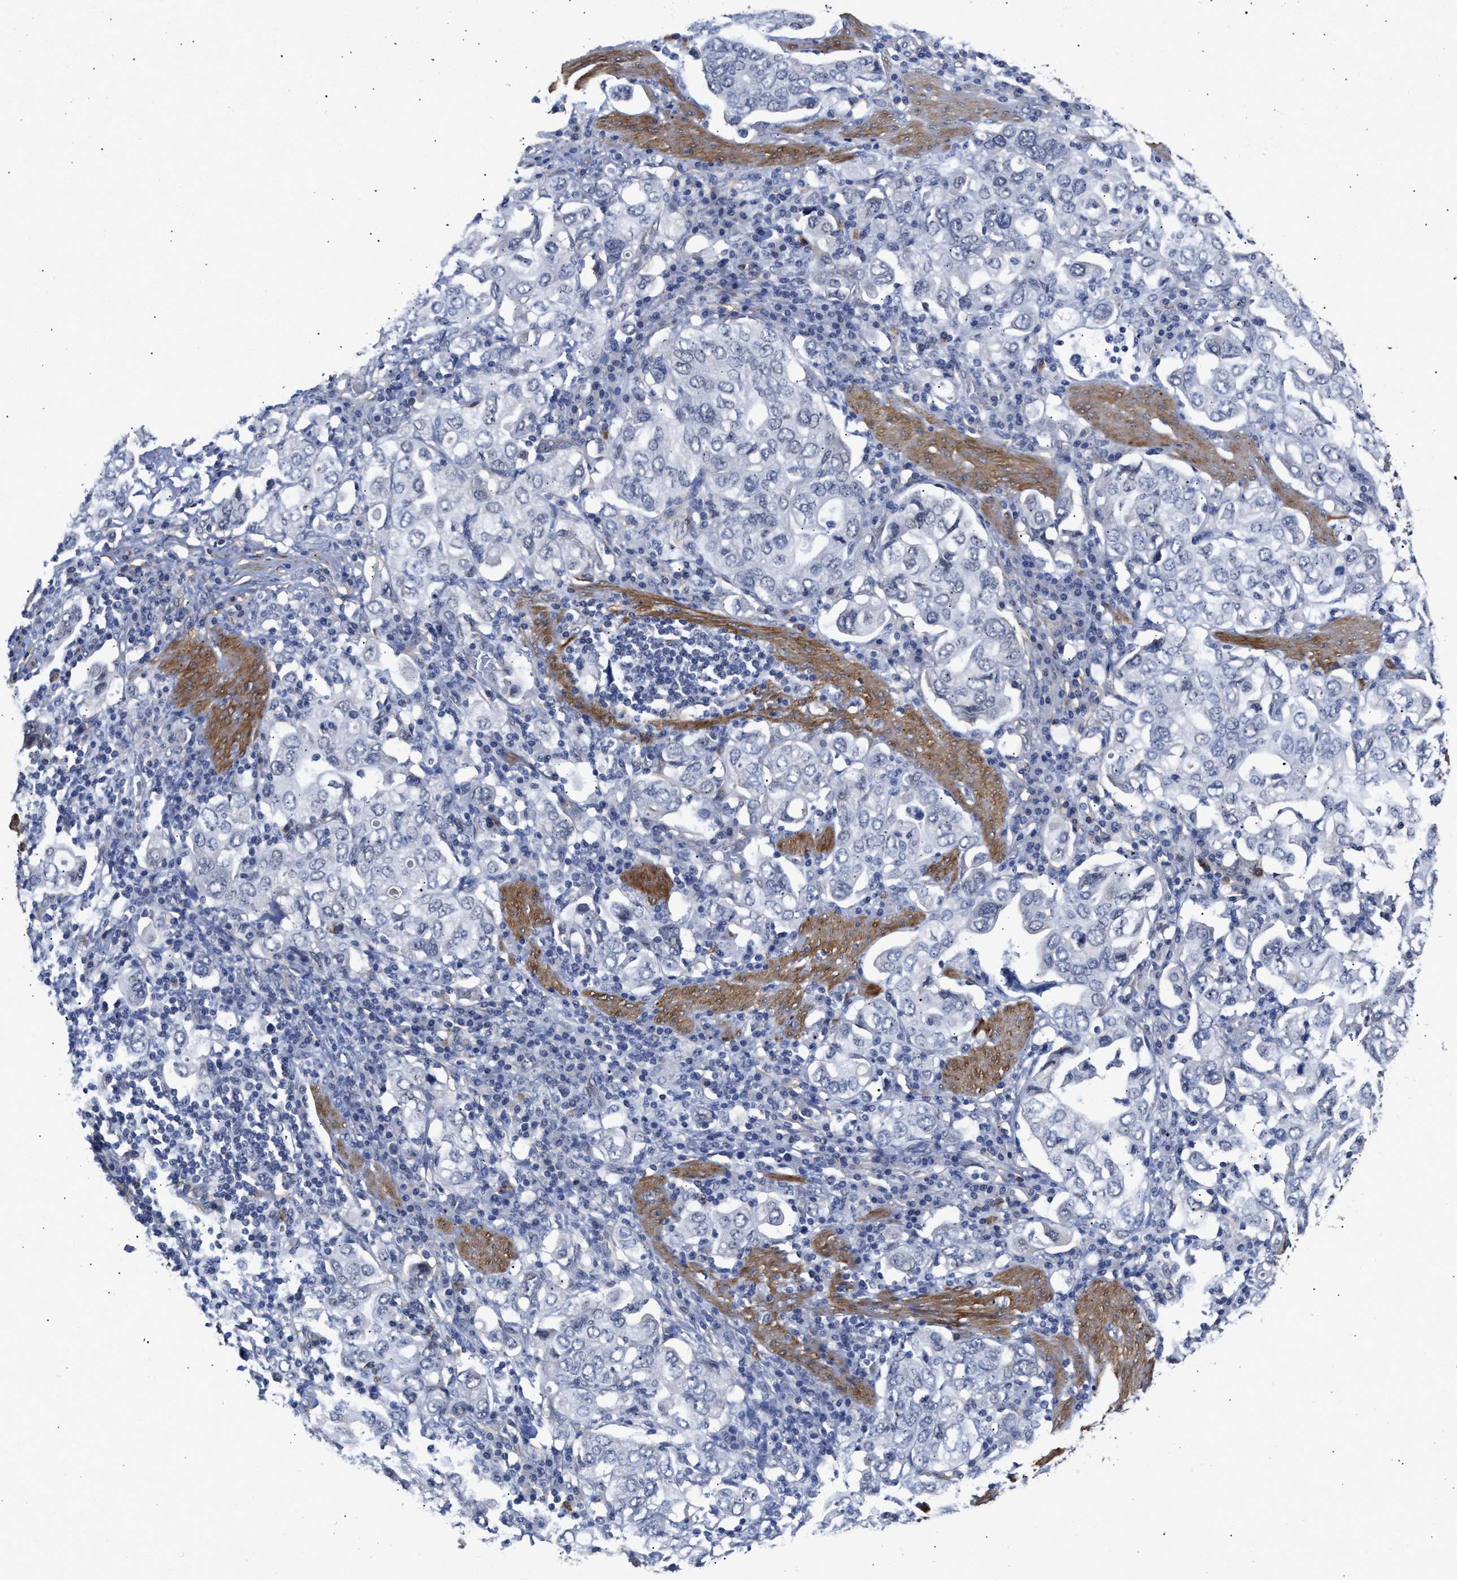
{"staining": {"intensity": "negative", "quantity": "none", "location": "none"}, "tissue": "stomach cancer", "cell_type": "Tumor cells", "image_type": "cancer", "snomed": [{"axis": "morphology", "description": "Adenocarcinoma, NOS"}, {"axis": "topography", "description": "Stomach, upper"}], "caption": "The micrograph demonstrates no significant staining in tumor cells of adenocarcinoma (stomach).", "gene": "AHNAK2", "patient": {"sex": "male", "age": 62}}